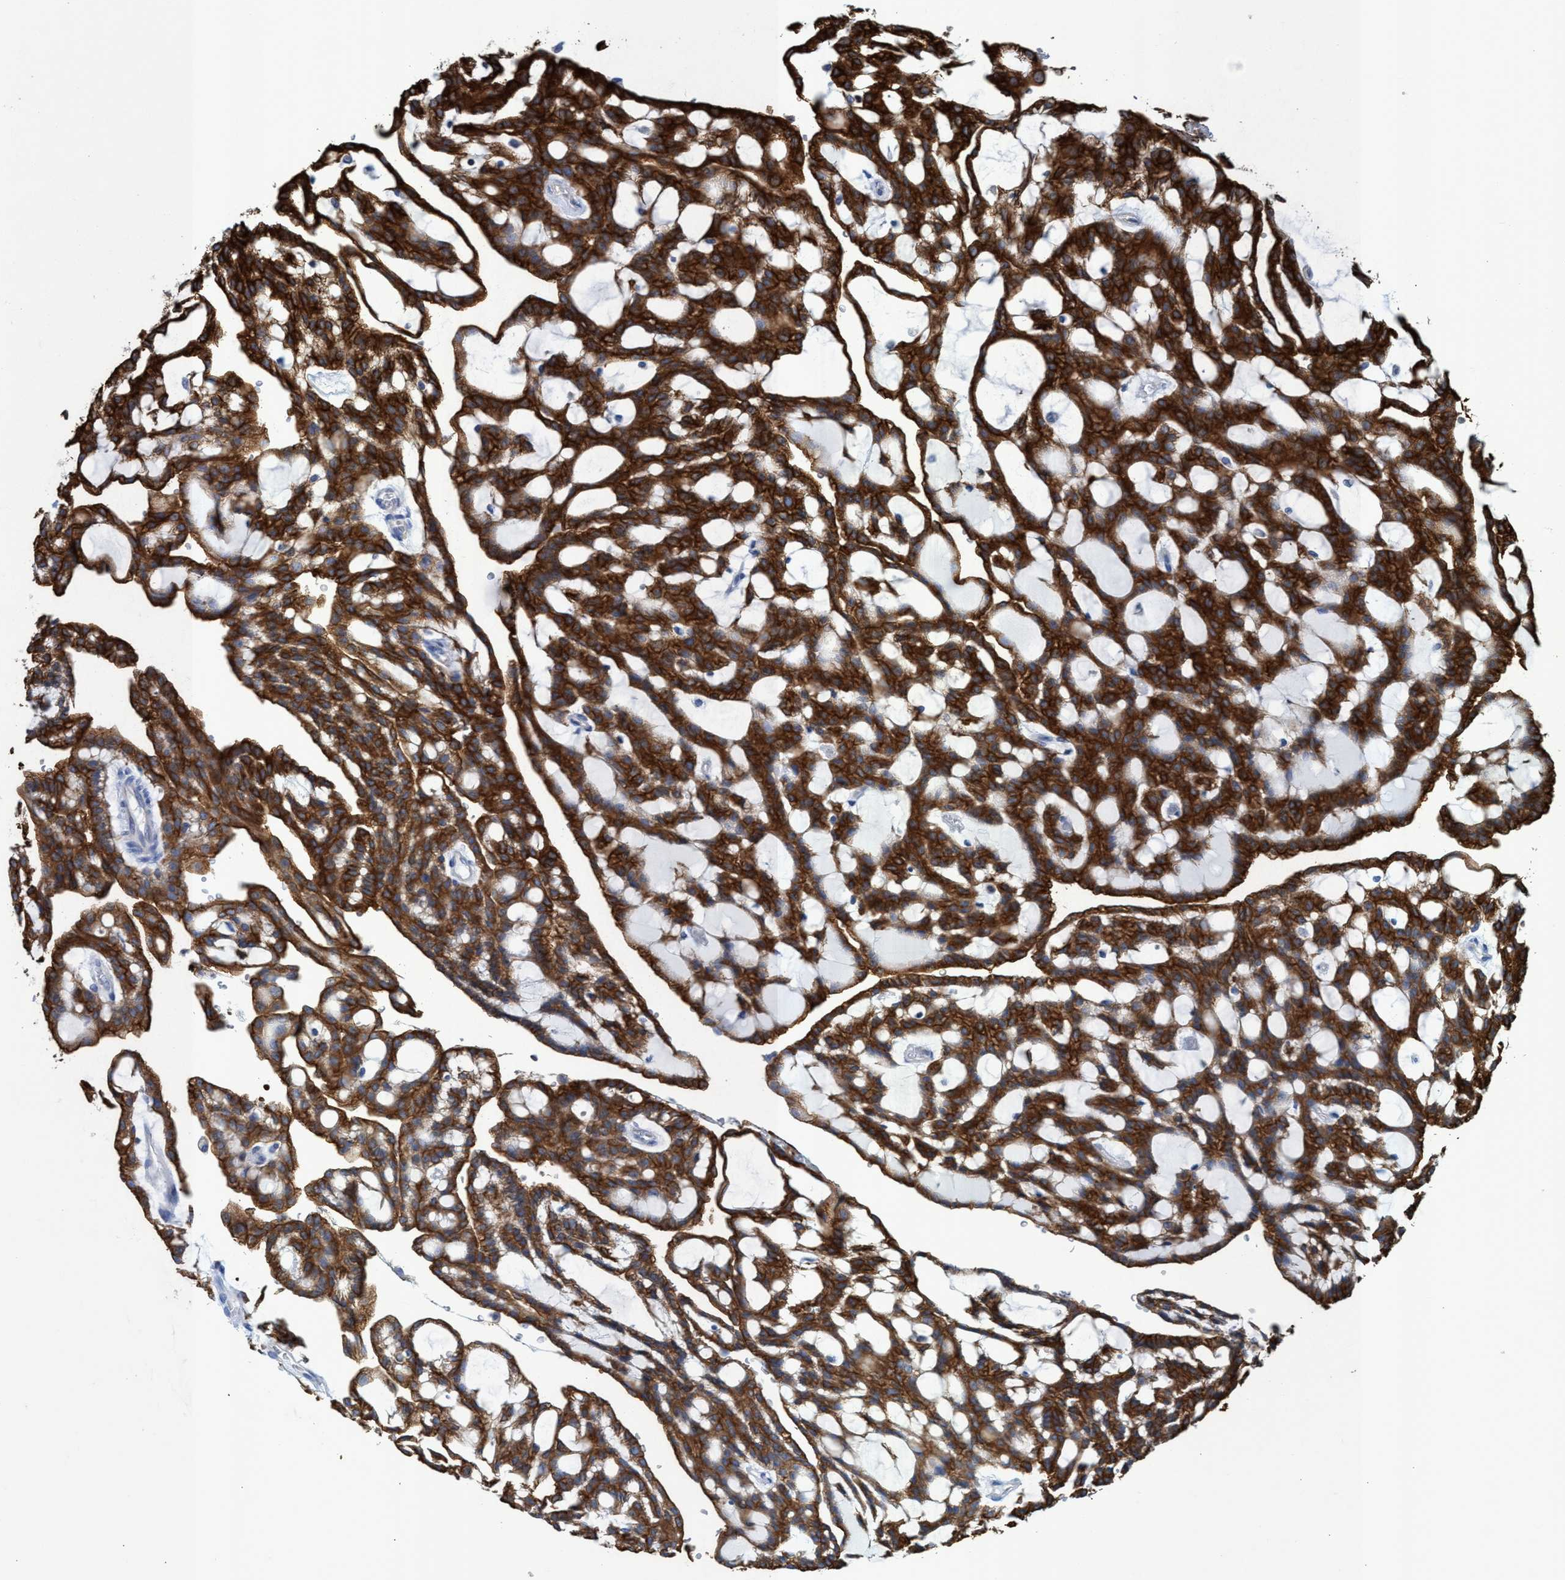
{"staining": {"intensity": "strong", "quantity": ">75%", "location": "cytoplasmic/membranous"}, "tissue": "renal cancer", "cell_type": "Tumor cells", "image_type": "cancer", "snomed": [{"axis": "morphology", "description": "Adenocarcinoma, NOS"}, {"axis": "topography", "description": "Kidney"}], "caption": "Adenocarcinoma (renal) tissue reveals strong cytoplasmic/membranous expression in about >75% of tumor cells, visualized by immunohistochemistry. The staining was performed using DAB (3,3'-diaminobenzidine), with brown indicating positive protein expression. Nuclei are stained blue with hematoxylin.", "gene": "EZR", "patient": {"sex": "male", "age": 63}}